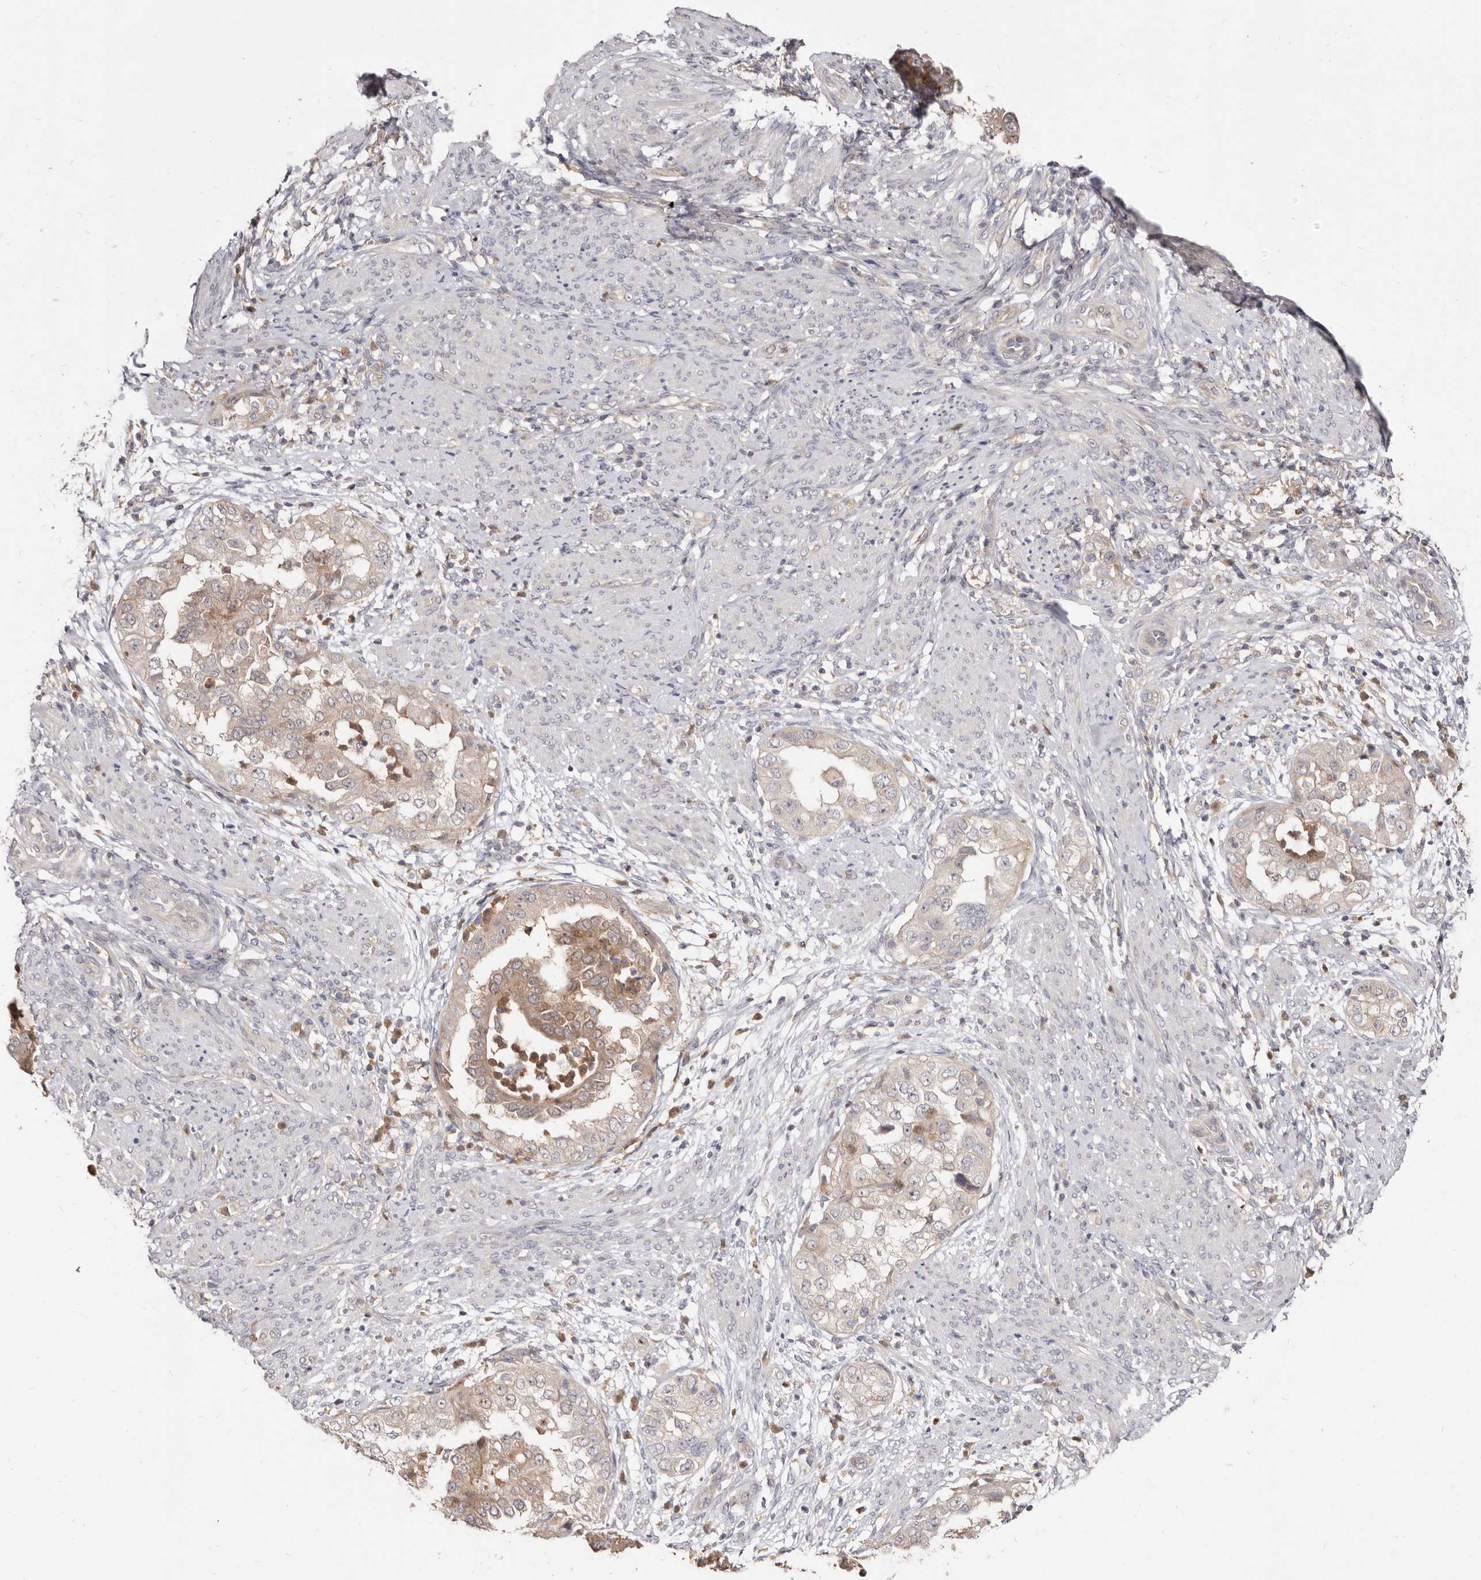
{"staining": {"intensity": "weak", "quantity": ">75%", "location": "cytoplasmic/membranous"}, "tissue": "endometrial cancer", "cell_type": "Tumor cells", "image_type": "cancer", "snomed": [{"axis": "morphology", "description": "Adenocarcinoma, NOS"}, {"axis": "topography", "description": "Endometrium"}], "caption": "Tumor cells exhibit low levels of weak cytoplasmic/membranous staining in approximately >75% of cells in endometrial cancer. (DAB IHC with brightfield microscopy, high magnification).", "gene": "TC2N", "patient": {"sex": "female", "age": 85}}